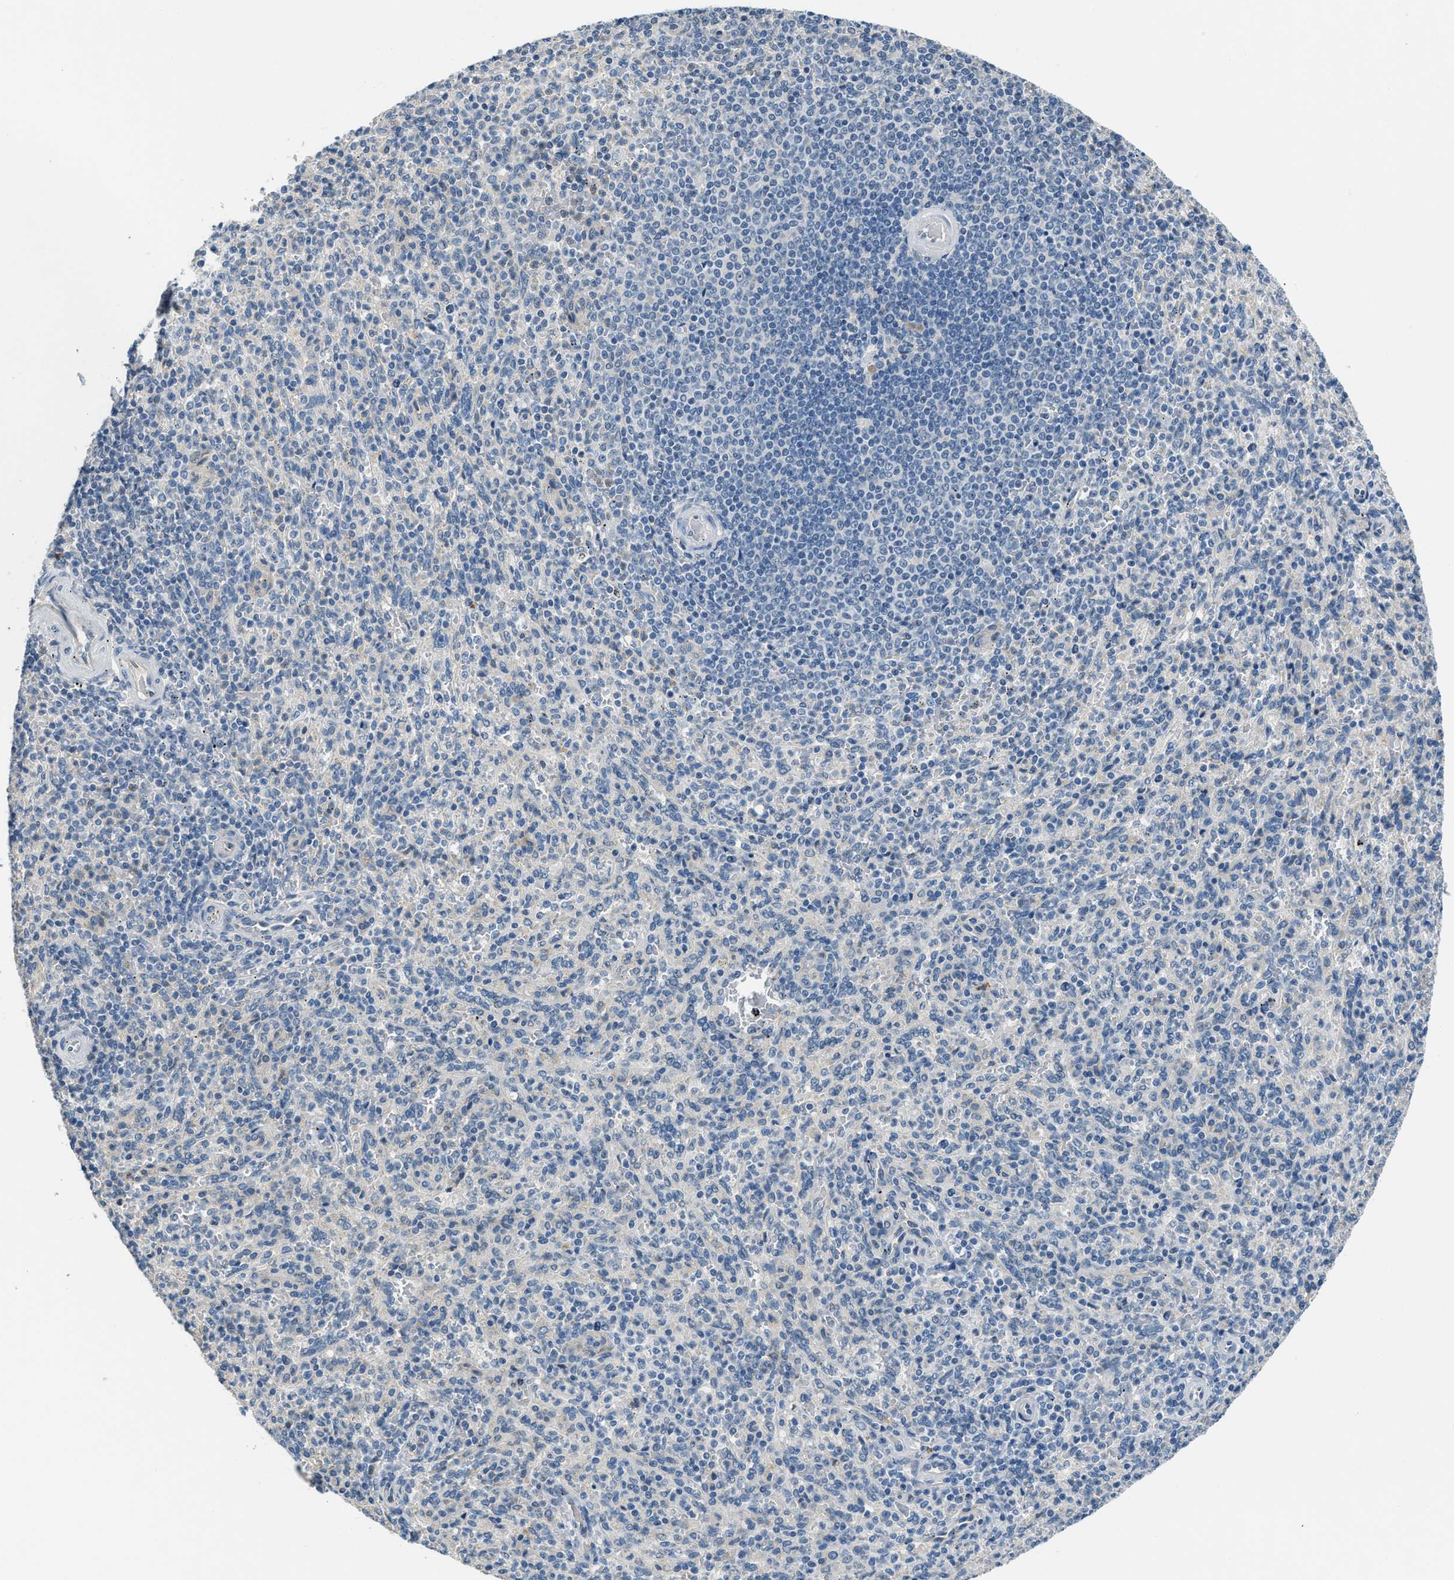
{"staining": {"intensity": "negative", "quantity": "none", "location": "none"}, "tissue": "spleen", "cell_type": "Cells in red pulp", "image_type": "normal", "snomed": [{"axis": "morphology", "description": "Normal tissue, NOS"}, {"axis": "topography", "description": "Spleen"}], "caption": "IHC histopathology image of unremarkable human spleen stained for a protein (brown), which shows no expression in cells in red pulp.", "gene": "TMEM154", "patient": {"sex": "male", "age": 36}}